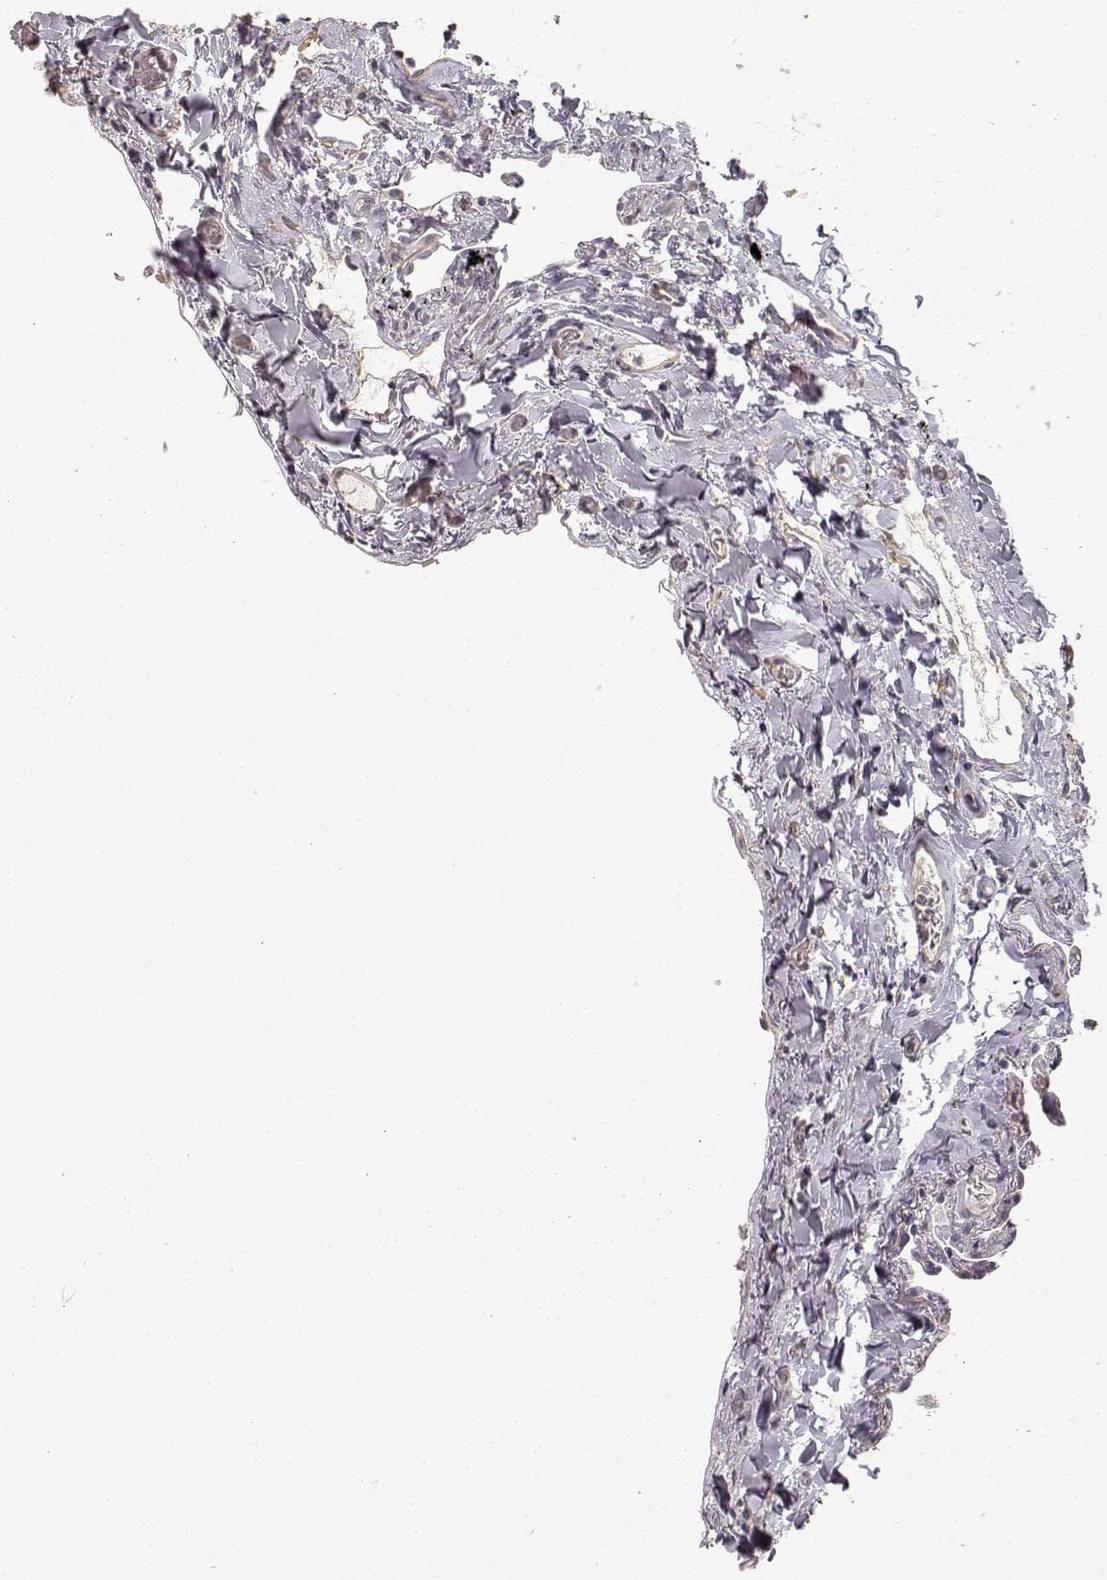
{"staining": {"intensity": "negative", "quantity": "none", "location": "none"}, "tissue": "lung", "cell_type": "Alveolar cells", "image_type": "normal", "snomed": [{"axis": "morphology", "description": "Normal tissue, NOS"}, {"axis": "topography", "description": "Lung"}], "caption": "A histopathology image of human lung is negative for staining in alveolar cells. The staining was performed using DAB to visualize the protein expression in brown, while the nuclei were stained in blue with hematoxylin (Magnification: 20x).", "gene": "LAMA4", "patient": {"sex": "female", "age": 57}}